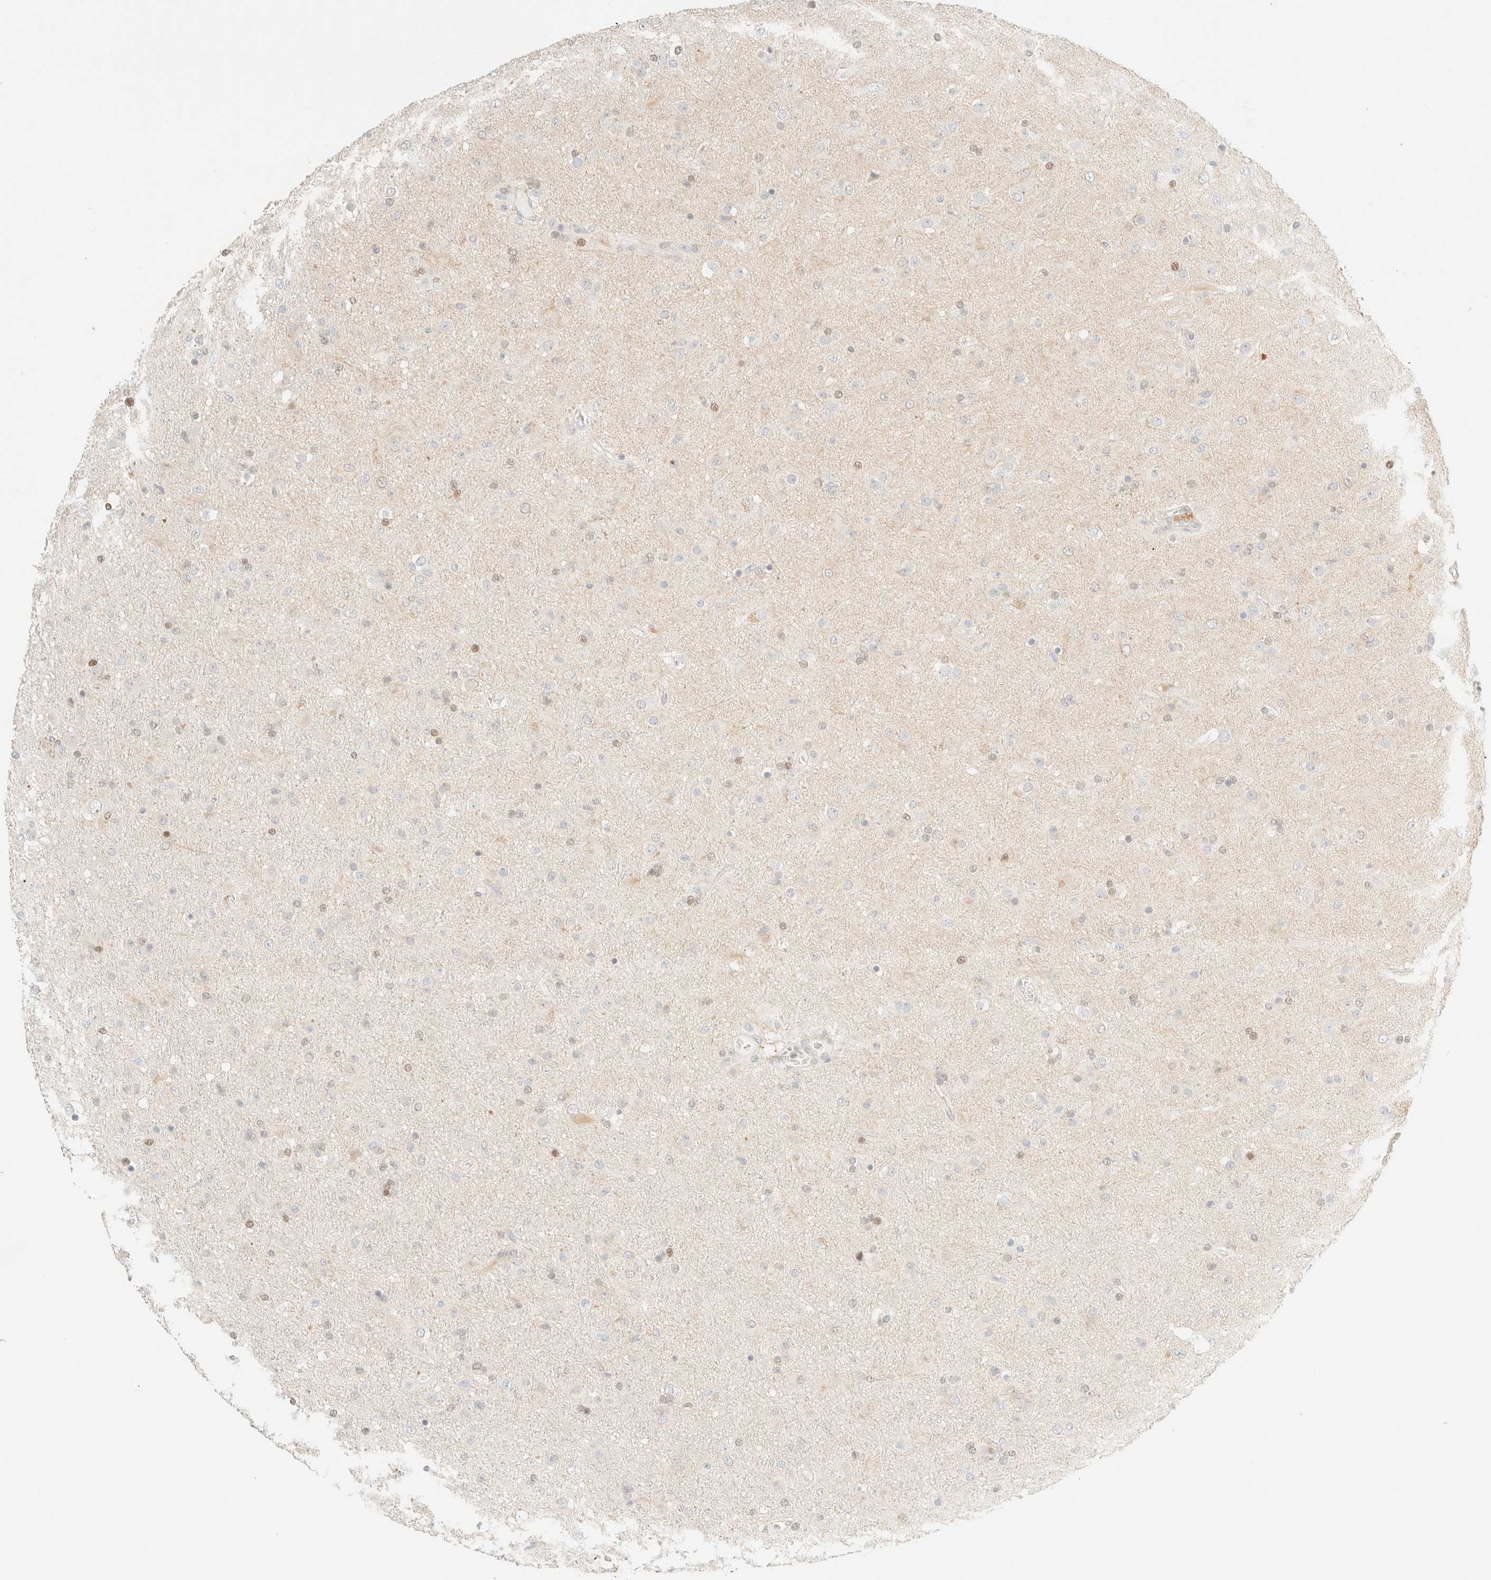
{"staining": {"intensity": "weak", "quantity": "<25%", "location": "nuclear"}, "tissue": "glioma", "cell_type": "Tumor cells", "image_type": "cancer", "snomed": [{"axis": "morphology", "description": "Glioma, malignant, Low grade"}, {"axis": "topography", "description": "Brain"}], "caption": "Human glioma stained for a protein using immunohistochemistry exhibits no expression in tumor cells.", "gene": "TSR1", "patient": {"sex": "male", "age": 65}}